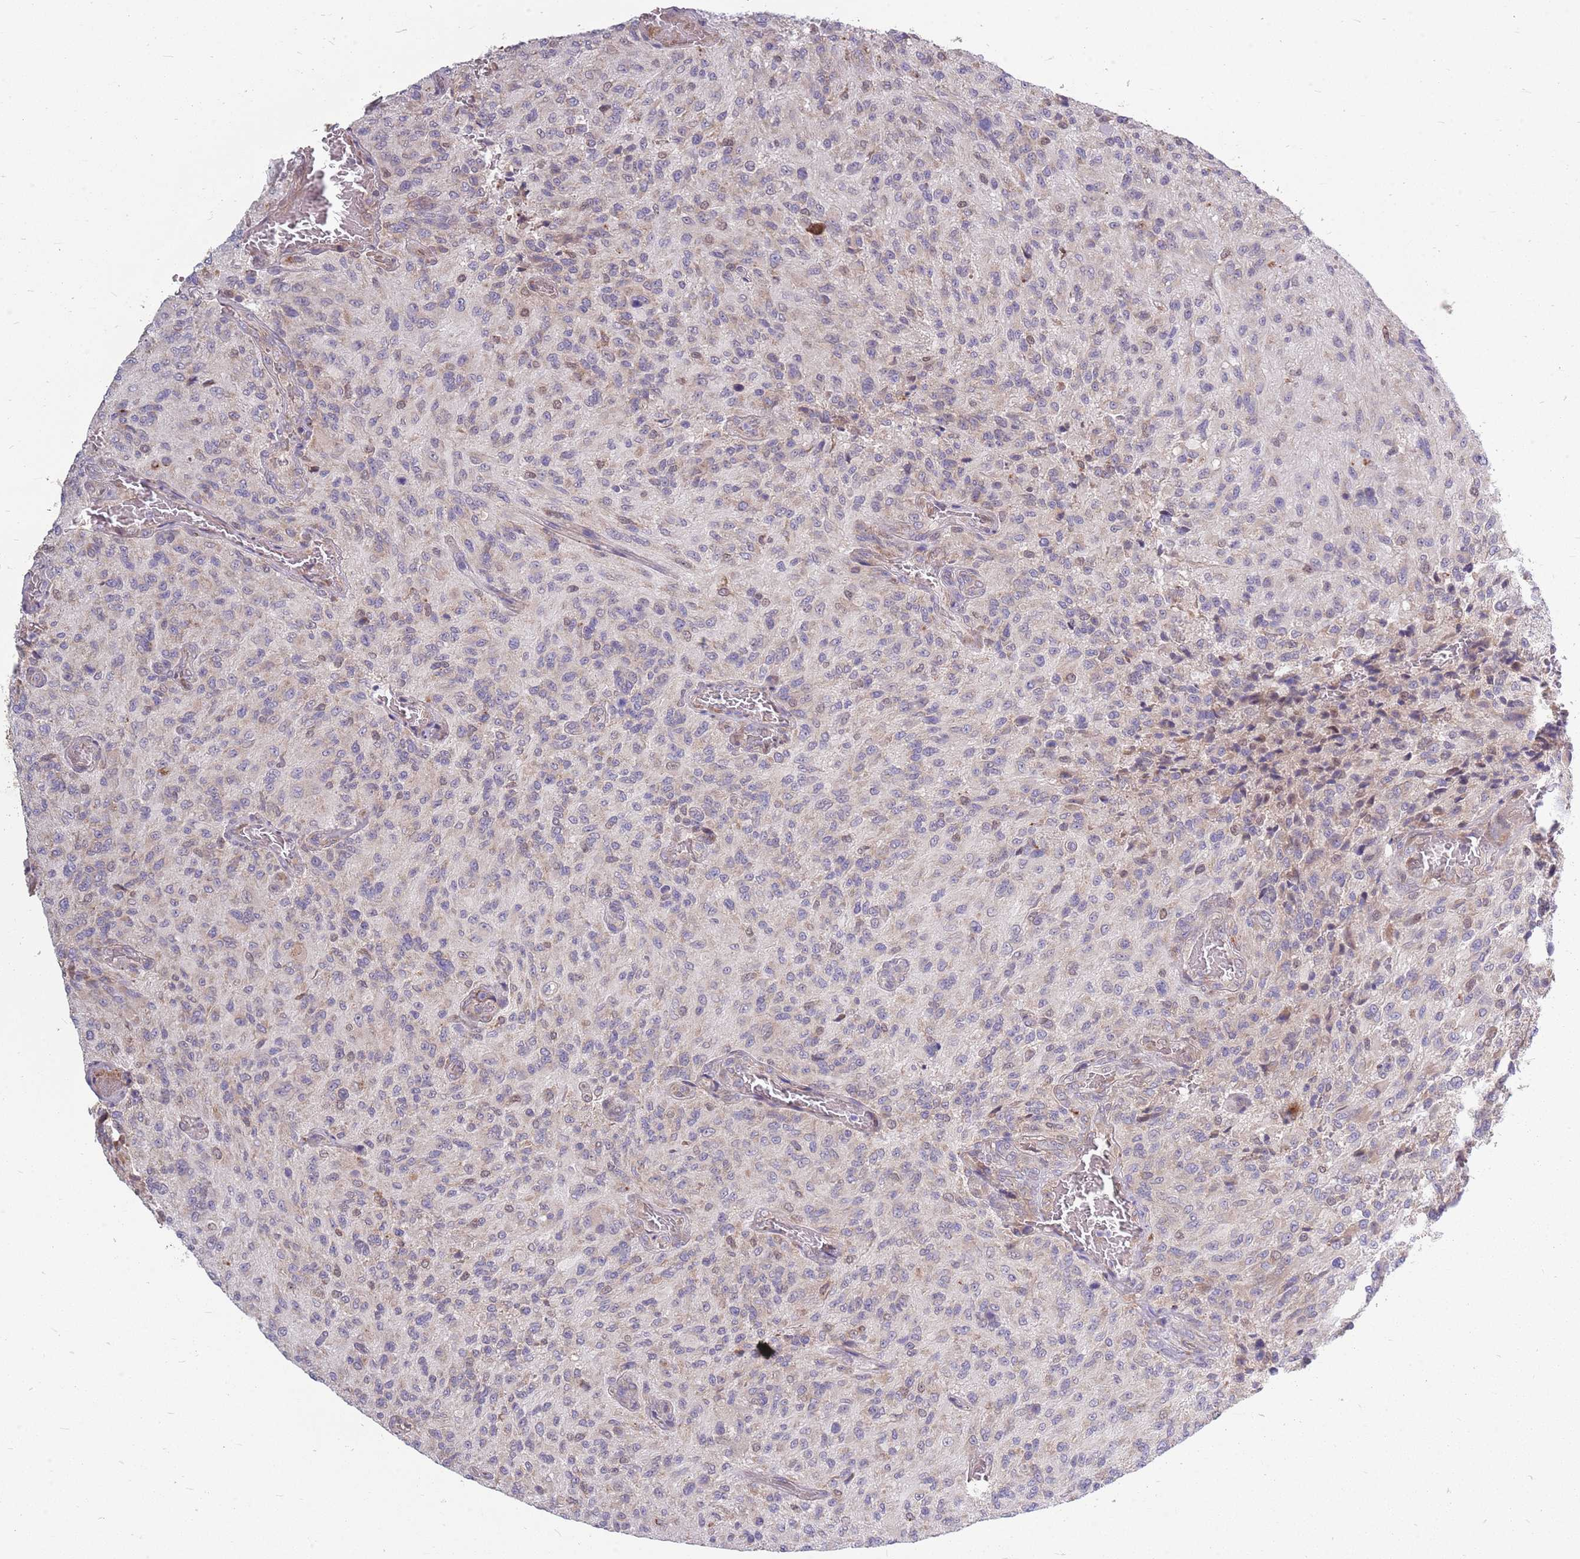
{"staining": {"intensity": "weak", "quantity": "<25%", "location": "cytoplasmic/membranous"}, "tissue": "glioma", "cell_type": "Tumor cells", "image_type": "cancer", "snomed": [{"axis": "morphology", "description": "Normal tissue, NOS"}, {"axis": "morphology", "description": "Glioma, malignant, High grade"}, {"axis": "topography", "description": "Cerebral cortex"}], "caption": "Malignant glioma (high-grade) was stained to show a protein in brown. There is no significant expression in tumor cells.", "gene": "PPP1R27", "patient": {"sex": "male", "age": 56}}